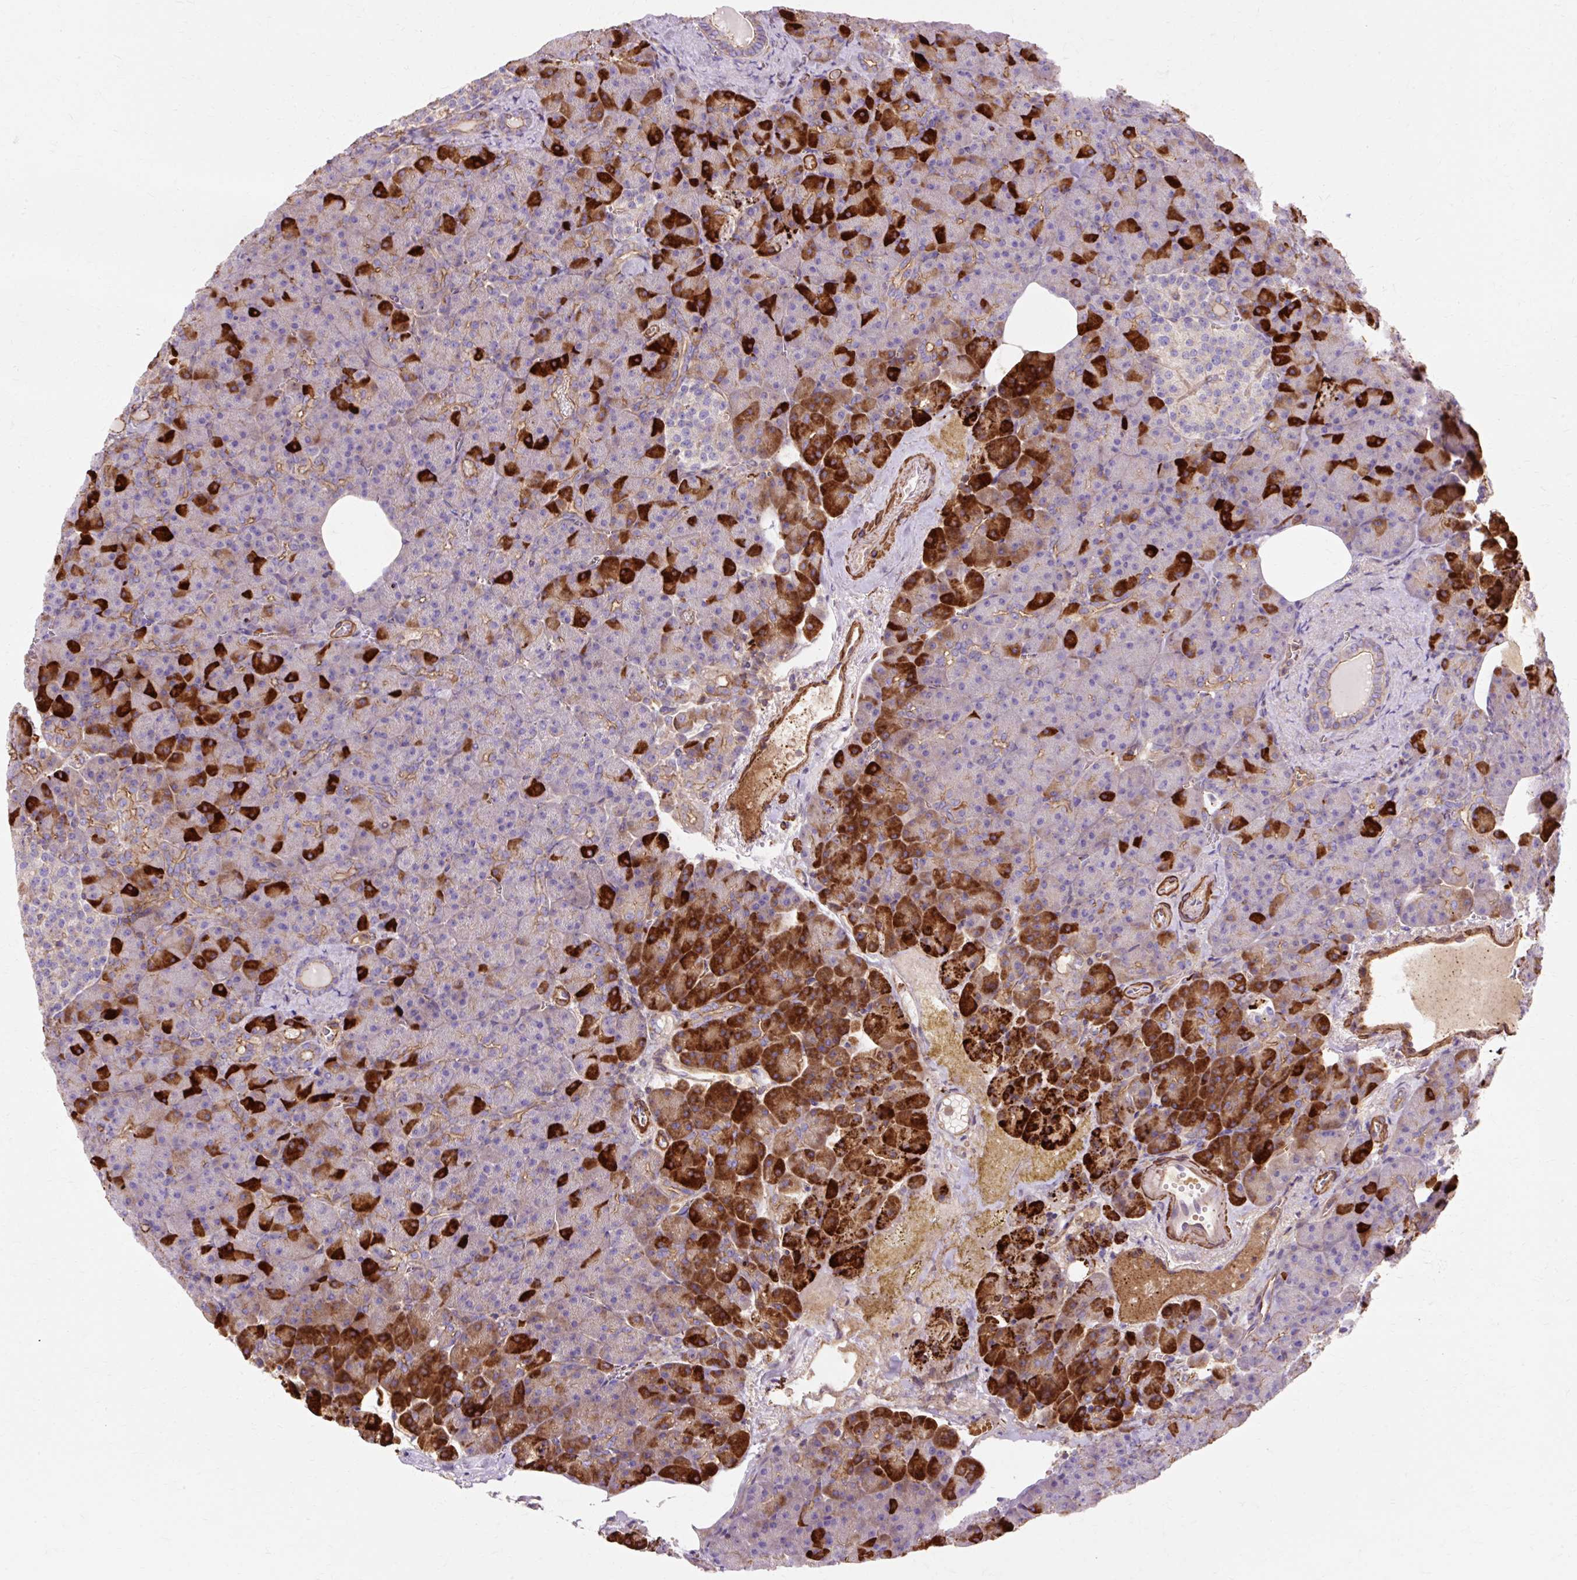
{"staining": {"intensity": "strong", "quantity": "25%-75%", "location": "cytoplasmic/membranous"}, "tissue": "pancreas", "cell_type": "Exocrine glandular cells", "image_type": "normal", "snomed": [{"axis": "morphology", "description": "Normal tissue, NOS"}, {"axis": "topography", "description": "Pancreas"}], "caption": "Immunohistochemistry (IHC) staining of unremarkable pancreas, which exhibits high levels of strong cytoplasmic/membranous expression in about 25%-75% of exocrine glandular cells indicating strong cytoplasmic/membranous protein staining. The staining was performed using DAB (brown) for protein detection and nuclei were counterstained in hematoxylin (blue).", "gene": "TBC1D2B", "patient": {"sex": "female", "age": 74}}